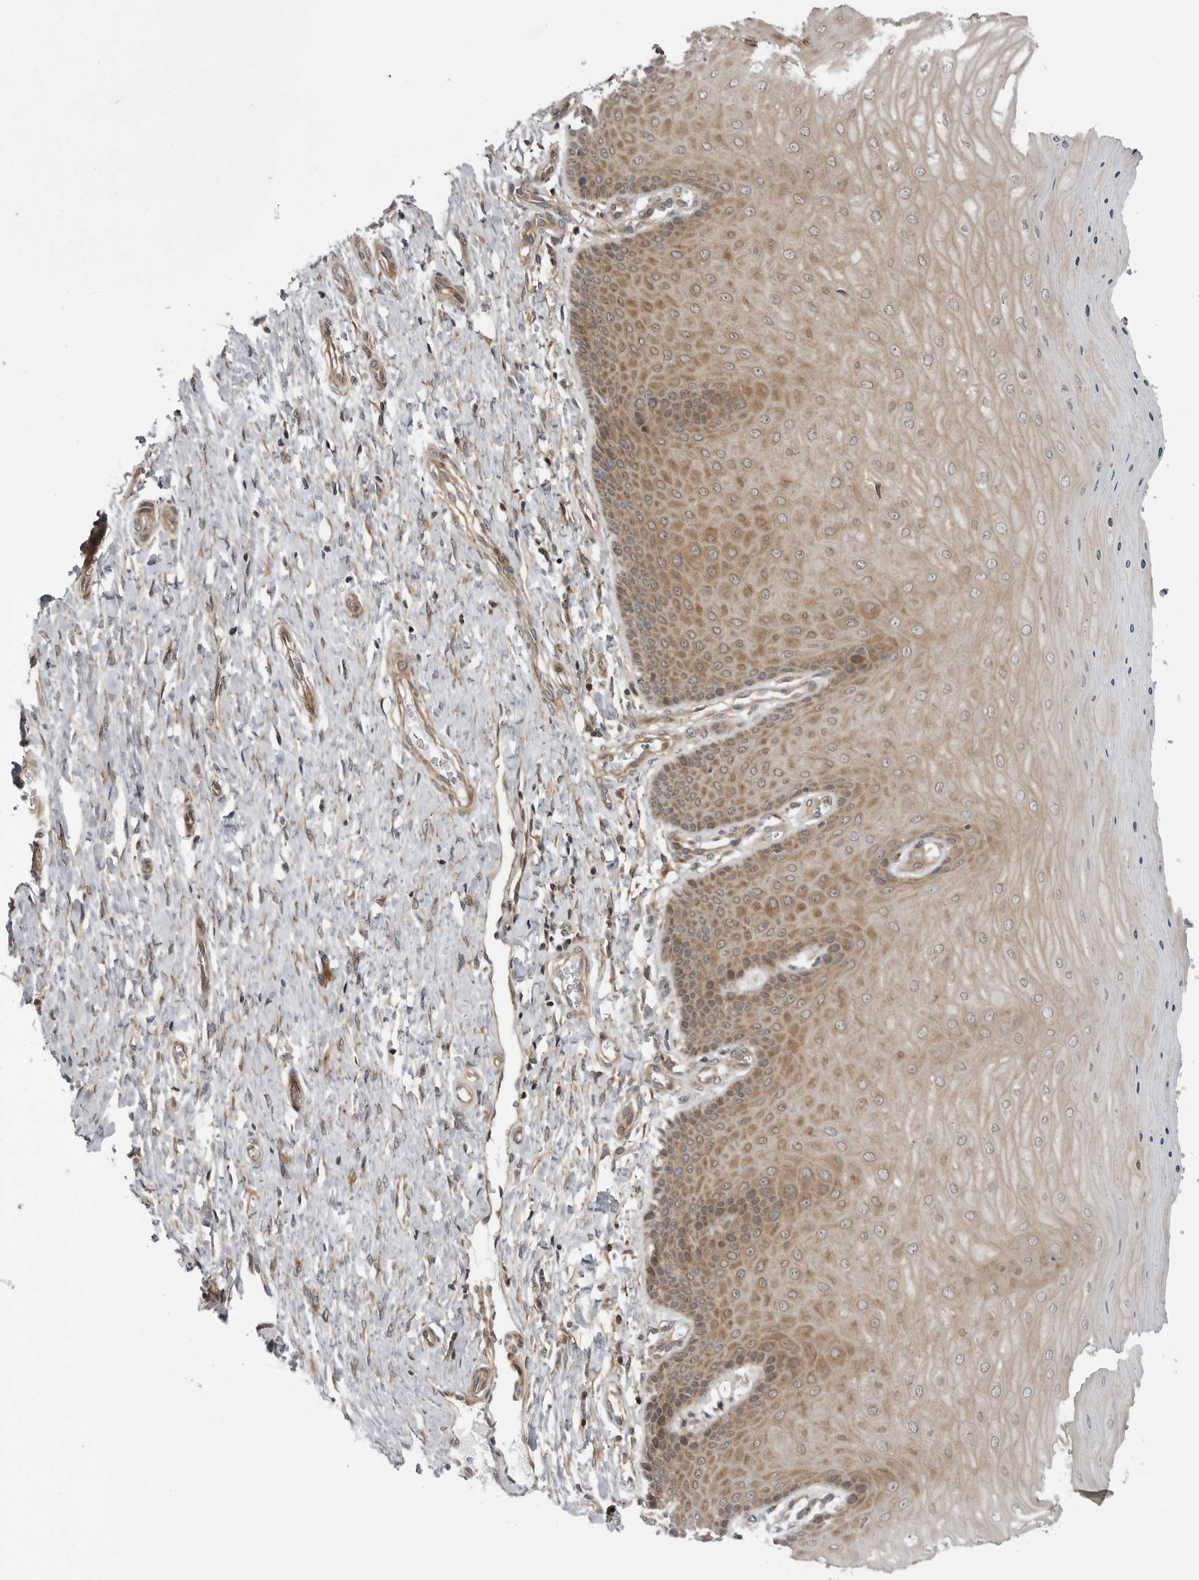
{"staining": {"intensity": "moderate", "quantity": "25%-75%", "location": "cytoplasmic/membranous"}, "tissue": "cervix", "cell_type": "Glandular cells", "image_type": "normal", "snomed": [{"axis": "morphology", "description": "Normal tissue, NOS"}, {"axis": "topography", "description": "Cervix"}], "caption": "Moderate cytoplasmic/membranous positivity for a protein is identified in about 25%-75% of glandular cells of unremarkable cervix using IHC.", "gene": "LRRC45", "patient": {"sex": "female", "age": 55}}